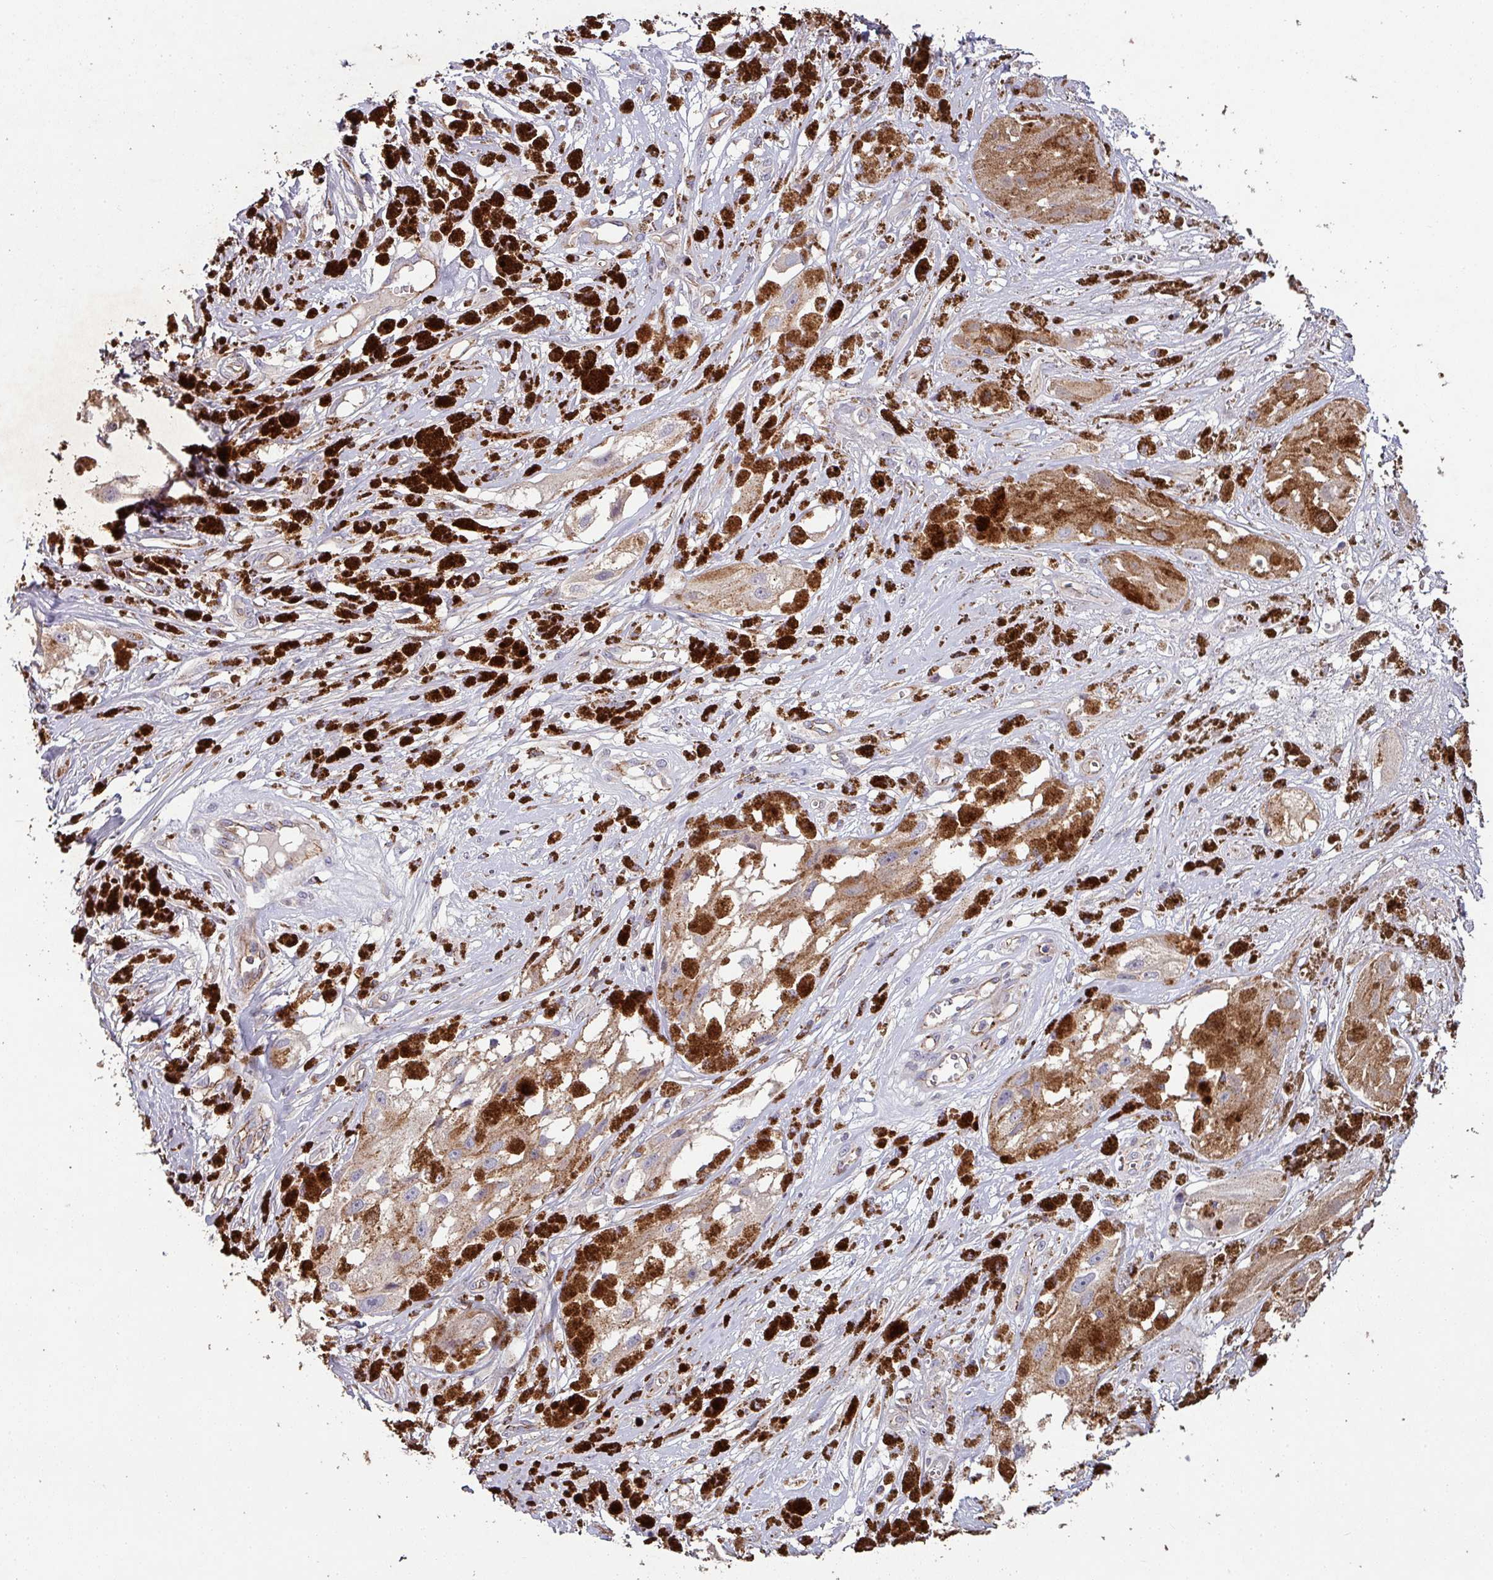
{"staining": {"intensity": "moderate", "quantity": ">75%", "location": "cytoplasmic/membranous"}, "tissue": "melanoma", "cell_type": "Tumor cells", "image_type": "cancer", "snomed": [{"axis": "morphology", "description": "Malignant melanoma, NOS"}, {"axis": "topography", "description": "Skin"}], "caption": "Melanoma was stained to show a protein in brown. There is medium levels of moderate cytoplasmic/membranous expression in approximately >75% of tumor cells.", "gene": "RPL23A", "patient": {"sex": "male", "age": 88}}